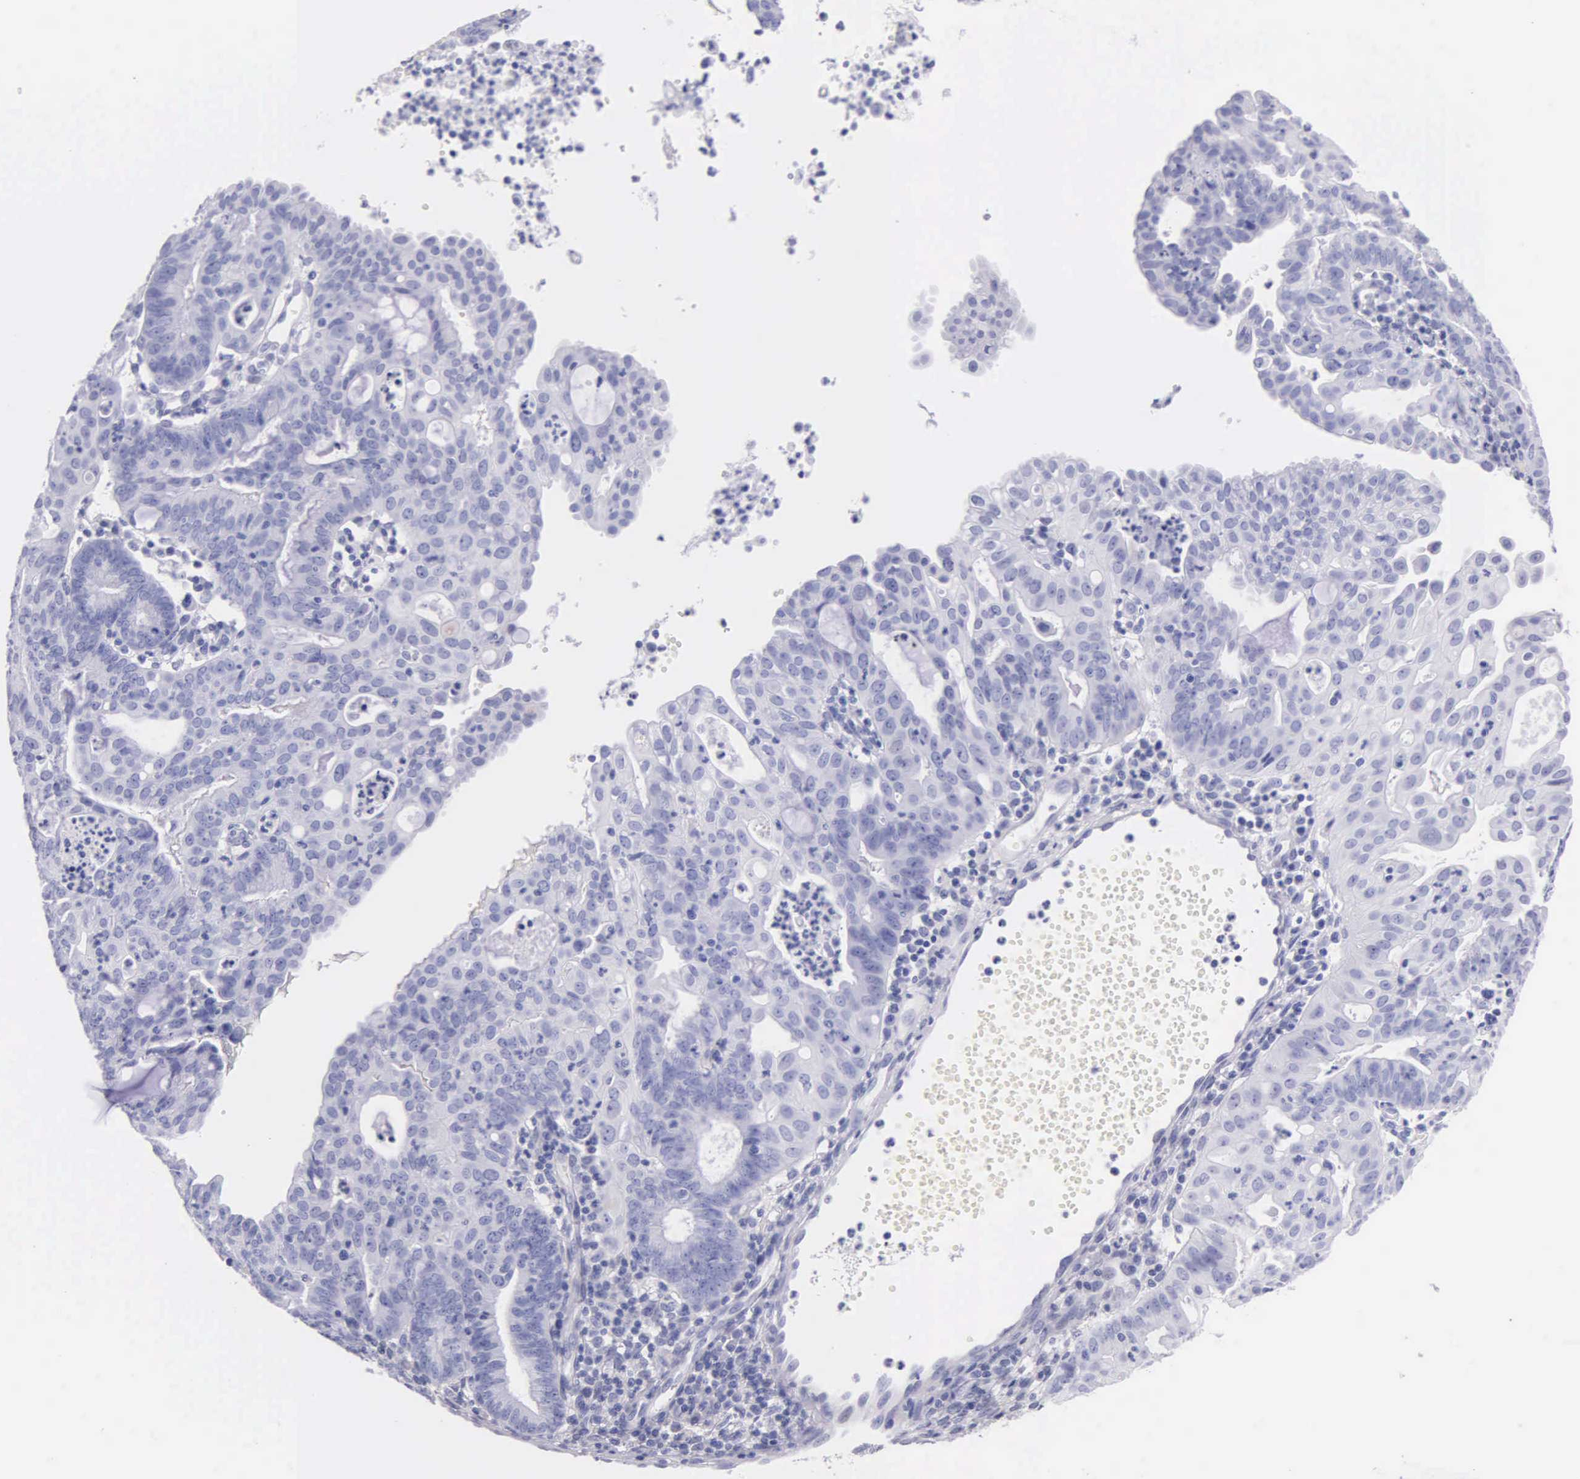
{"staining": {"intensity": "negative", "quantity": "none", "location": "none"}, "tissue": "endometrial cancer", "cell_type": "Tumor cells", "image_type": "cancer", "snomed": [{"axis": "morphology", "description": "Adenocarcinoma, NOS"}, {"axis": "topography", "description": "Endometrium"}], "caption": "A high-resolution micrograph shows IHC staining of endometrial adenocarcinoma, which exhibits no significant staining in tumor cells.", "gene": "GSTT2", "patient": {"sex": "female", "age": 60}}